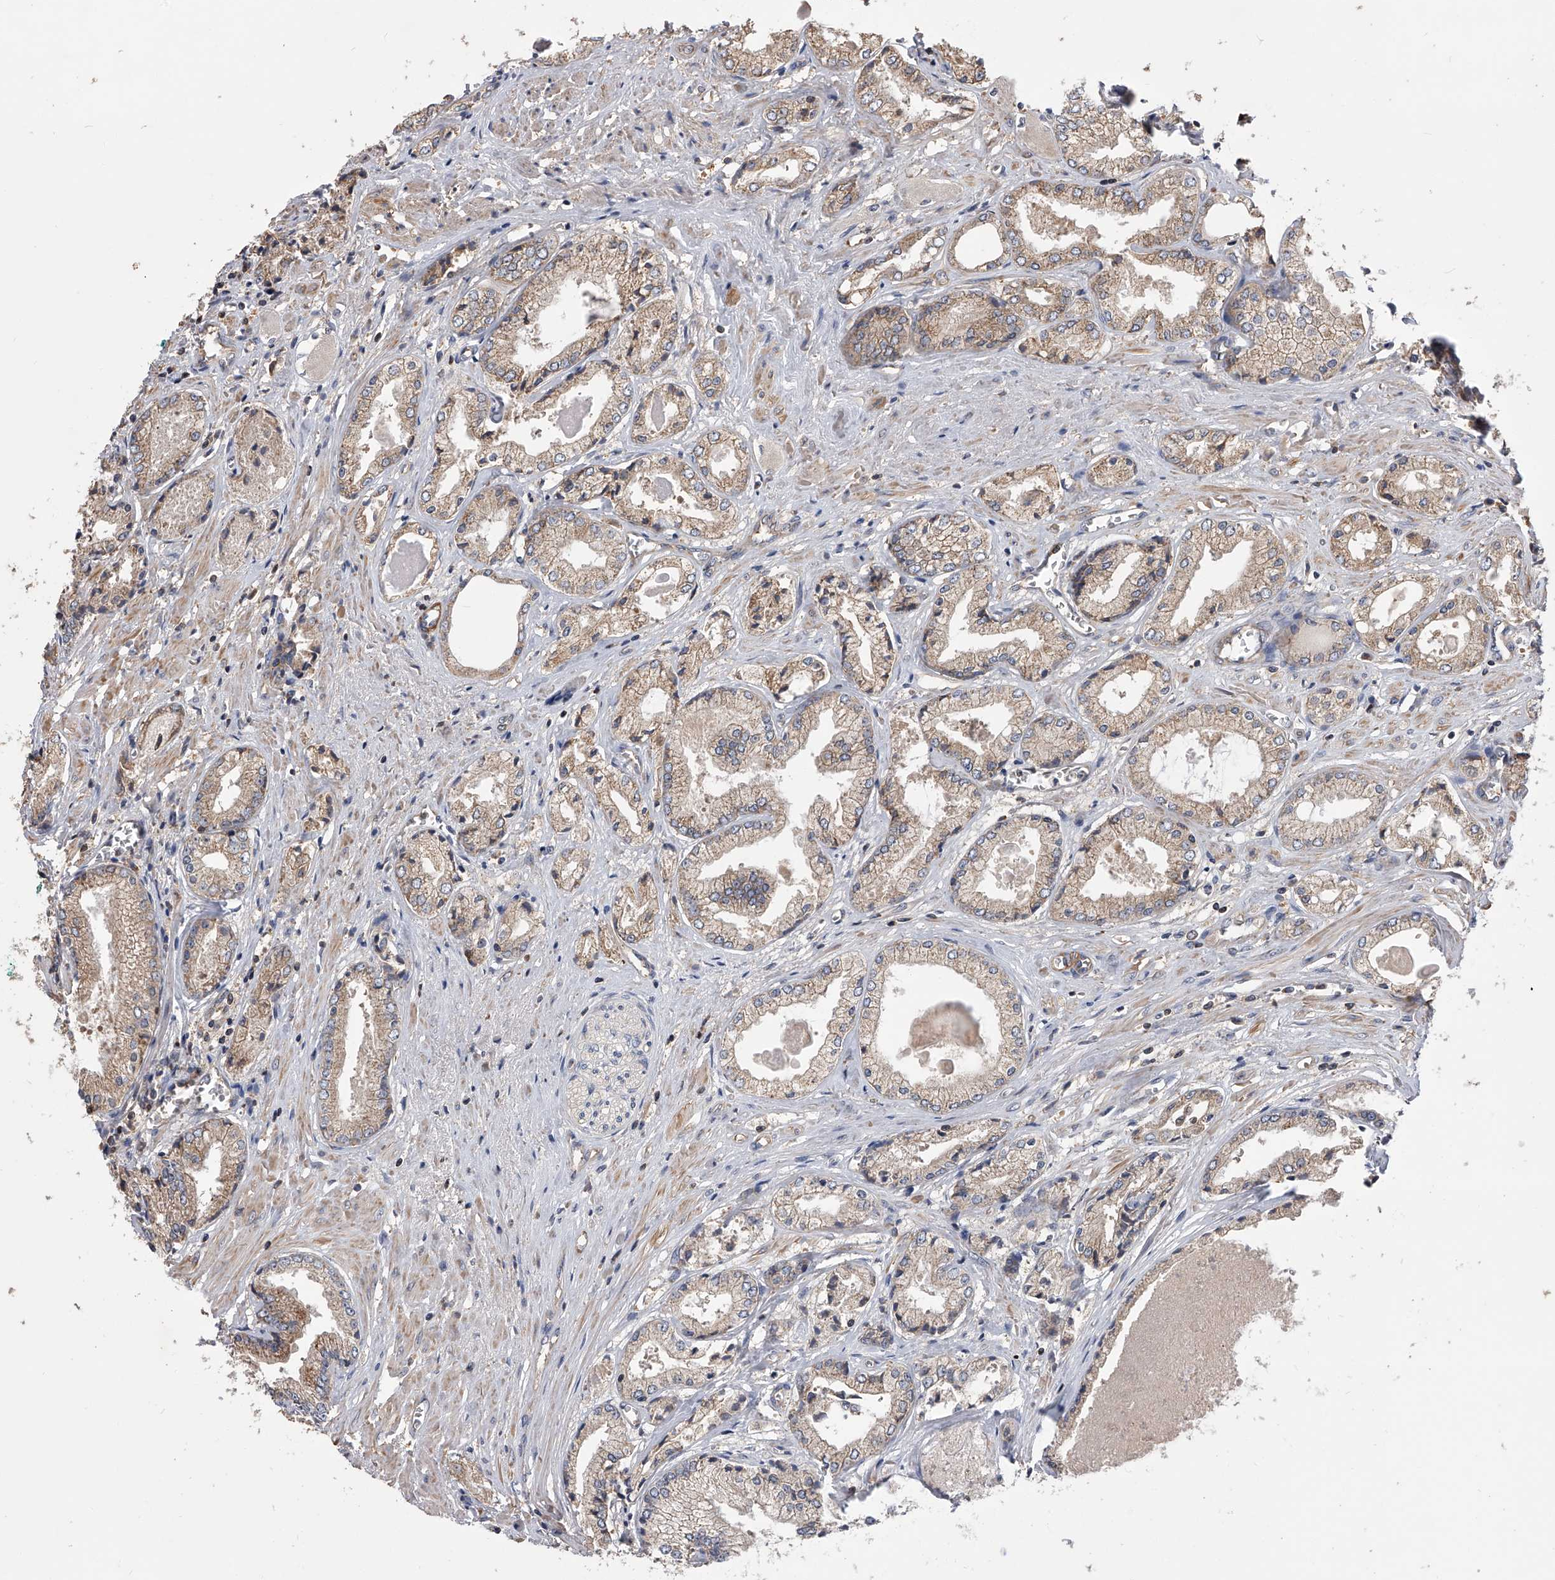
{"staining": {"intensity": "moderate", "quantity": ">75%", "location": "cytoplasmic/membranous"}, "tissue": "prostate cancer", "cell_type": "Tumor cells", "image_type": "cancer", "snomed": [{"axis": "morphology", "description": "Adenocarcinoma, Low grade"}, {"axis": "topography", "description": "Prostate"}], "caption": "A photomicrograph of prostate adenocarcinoma (low-grade) stained for a protein exhibits moderate cytoplasmic/membranous brown staining in tumor cells.", "gene": "CUL7", "patient": {"sex": "male", "age": 60}}